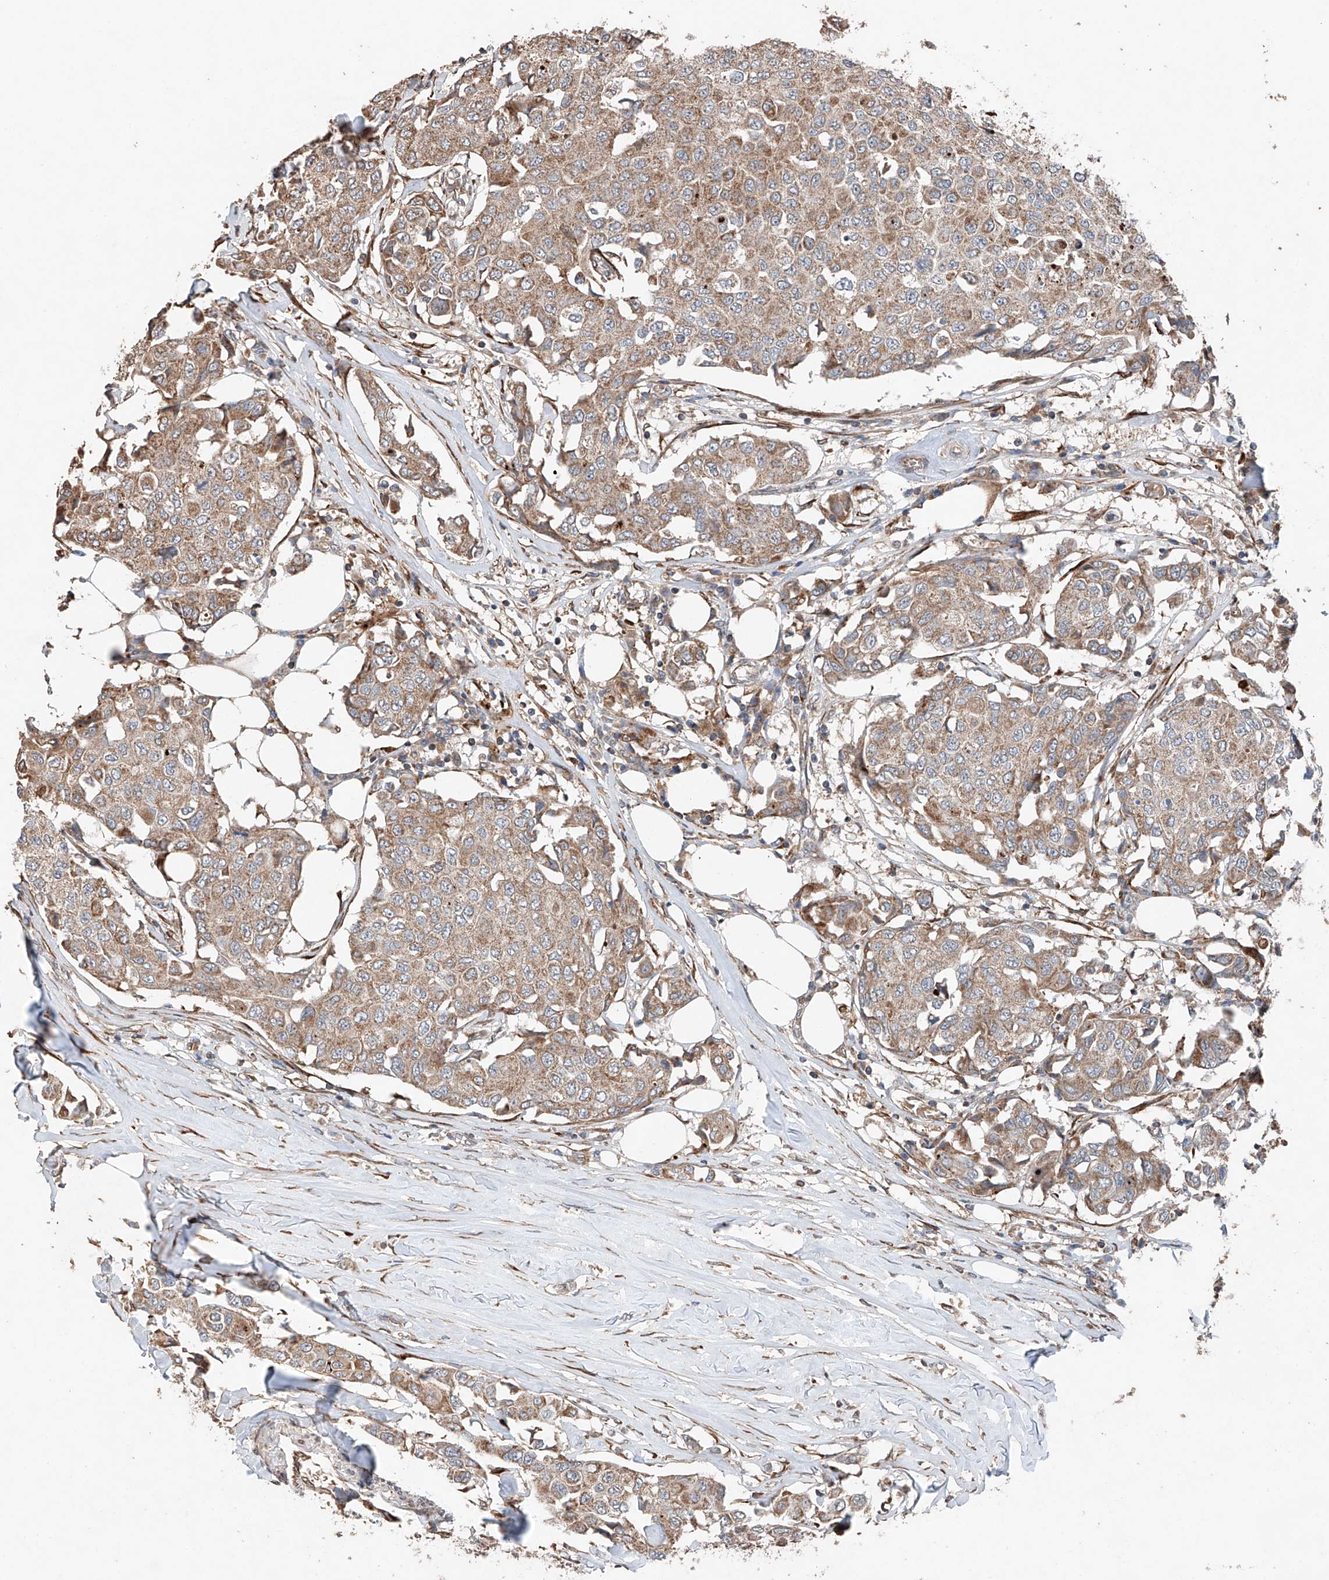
{"staining": {"intensity": "moderate", "quantity": ">75%", "location": "cytoplasmic/membranous"}, "tissue": "breast cancer", "cell_type": "Tumor cells", "image_type": "cancer", "snomed": [{"axis": "morphology", "description": "Duct carcinoma"}, {"axis": "topography", "description": "Breast"}], "caption": "Immunohistochemistry (IHC) image of human breast invasive ductal carcinoma stained for a protein (brown), which shows medium levels of moderate cytoplasmic/membranous expression in about >75% of tumor cells.", "gene": "AP4B1", "patient": {"sex": "female", "age": 80}}